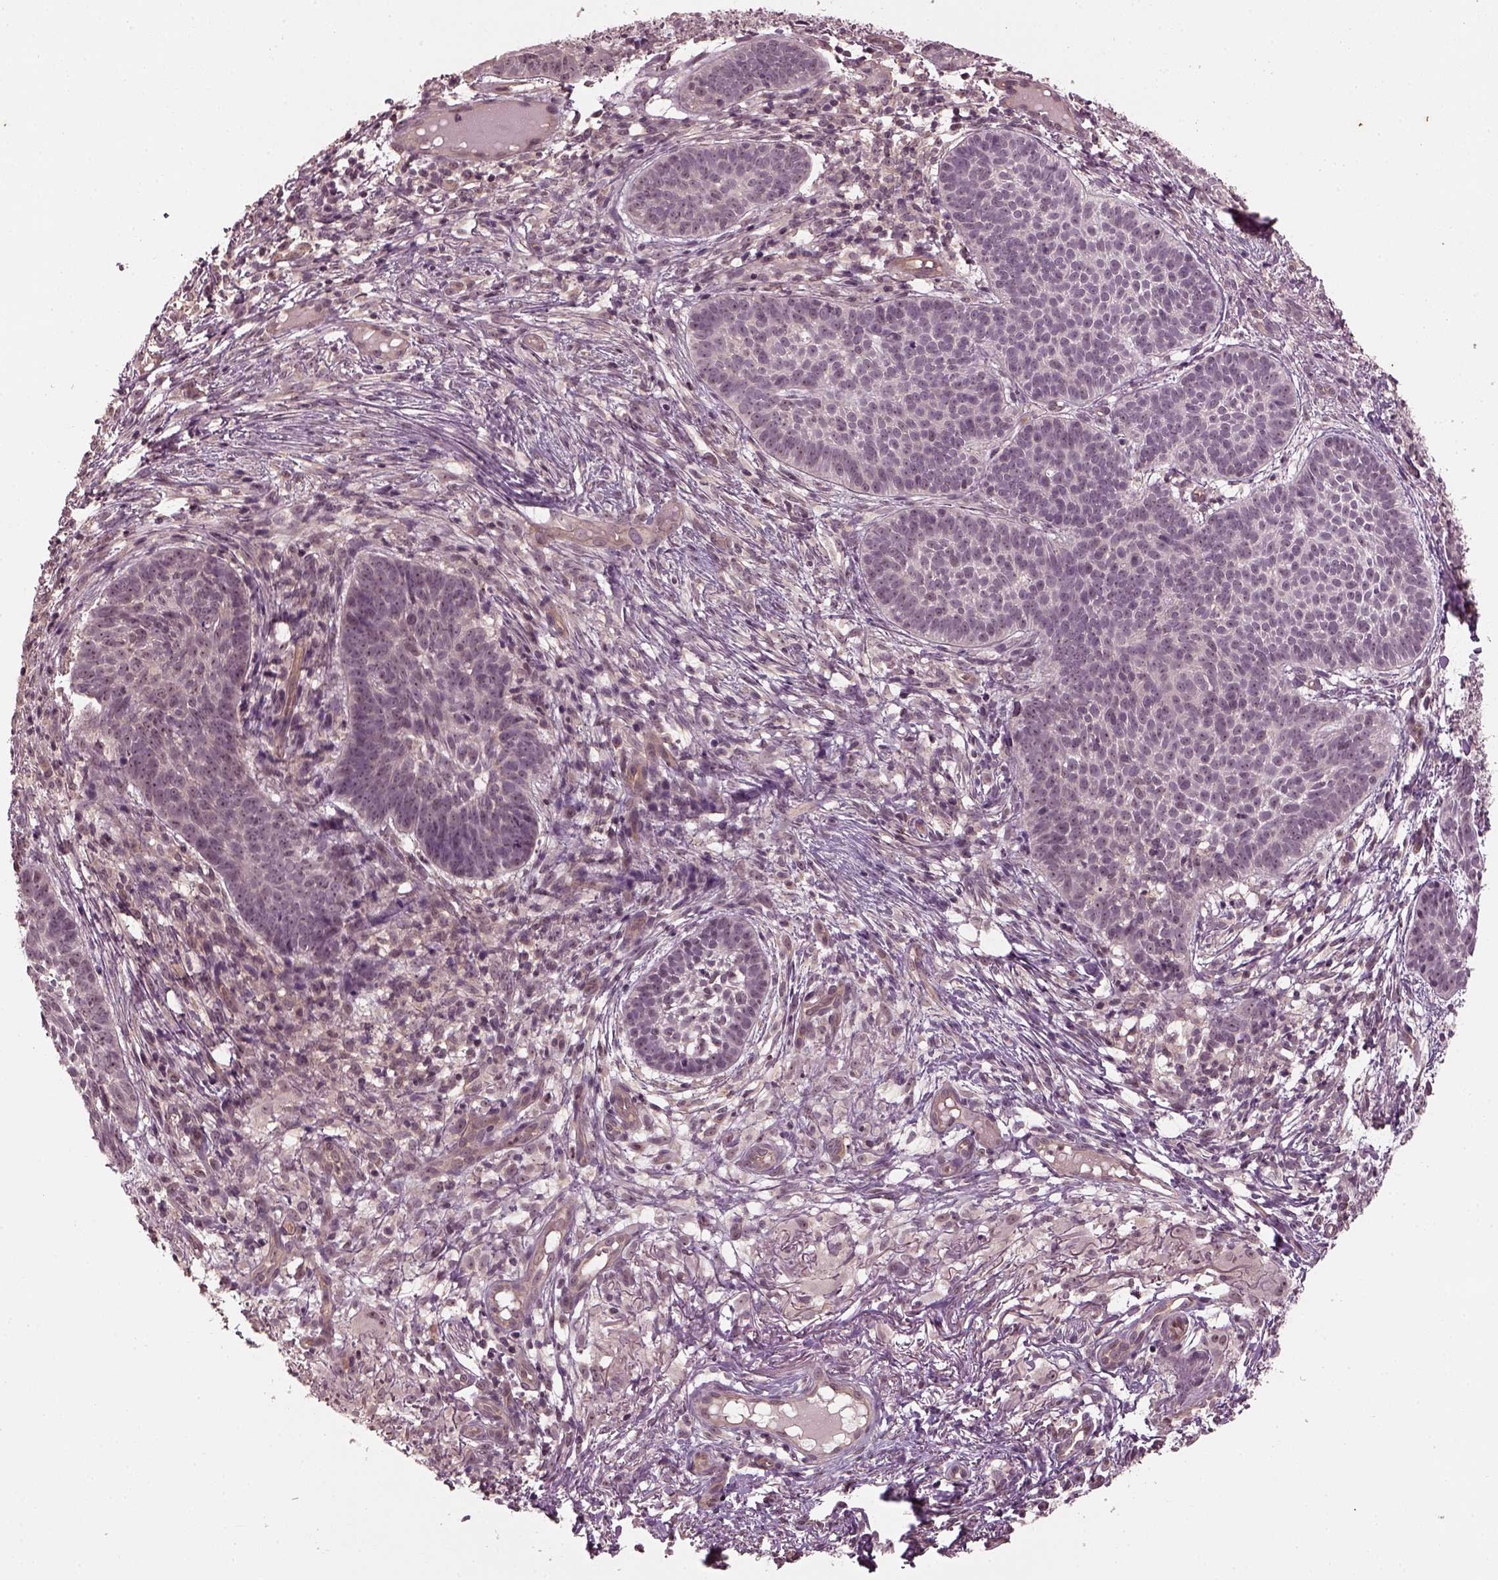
{"staining": {"intensity": "weak", "quantity": "25%-75%", "location": "nuclear"}, "tissue": "skin cancer", "cell_type": "Tumor cells", "image_type": "cancer", "snomed": [{"axis": "morphology", "description": "Basal cell carcinoma"}, {"axis": "topography", "description": "Skin"}], "caption": "Skin basal cell carcinoma was stained to show a protein in brown. There is low levels of weak nuclear positivity in about 25%-75% of tumor cells. (IHC, brightfield microscopy, high magnification).", "gene": "GNRH1", "patient": {"sex": "male", "age": 72}}